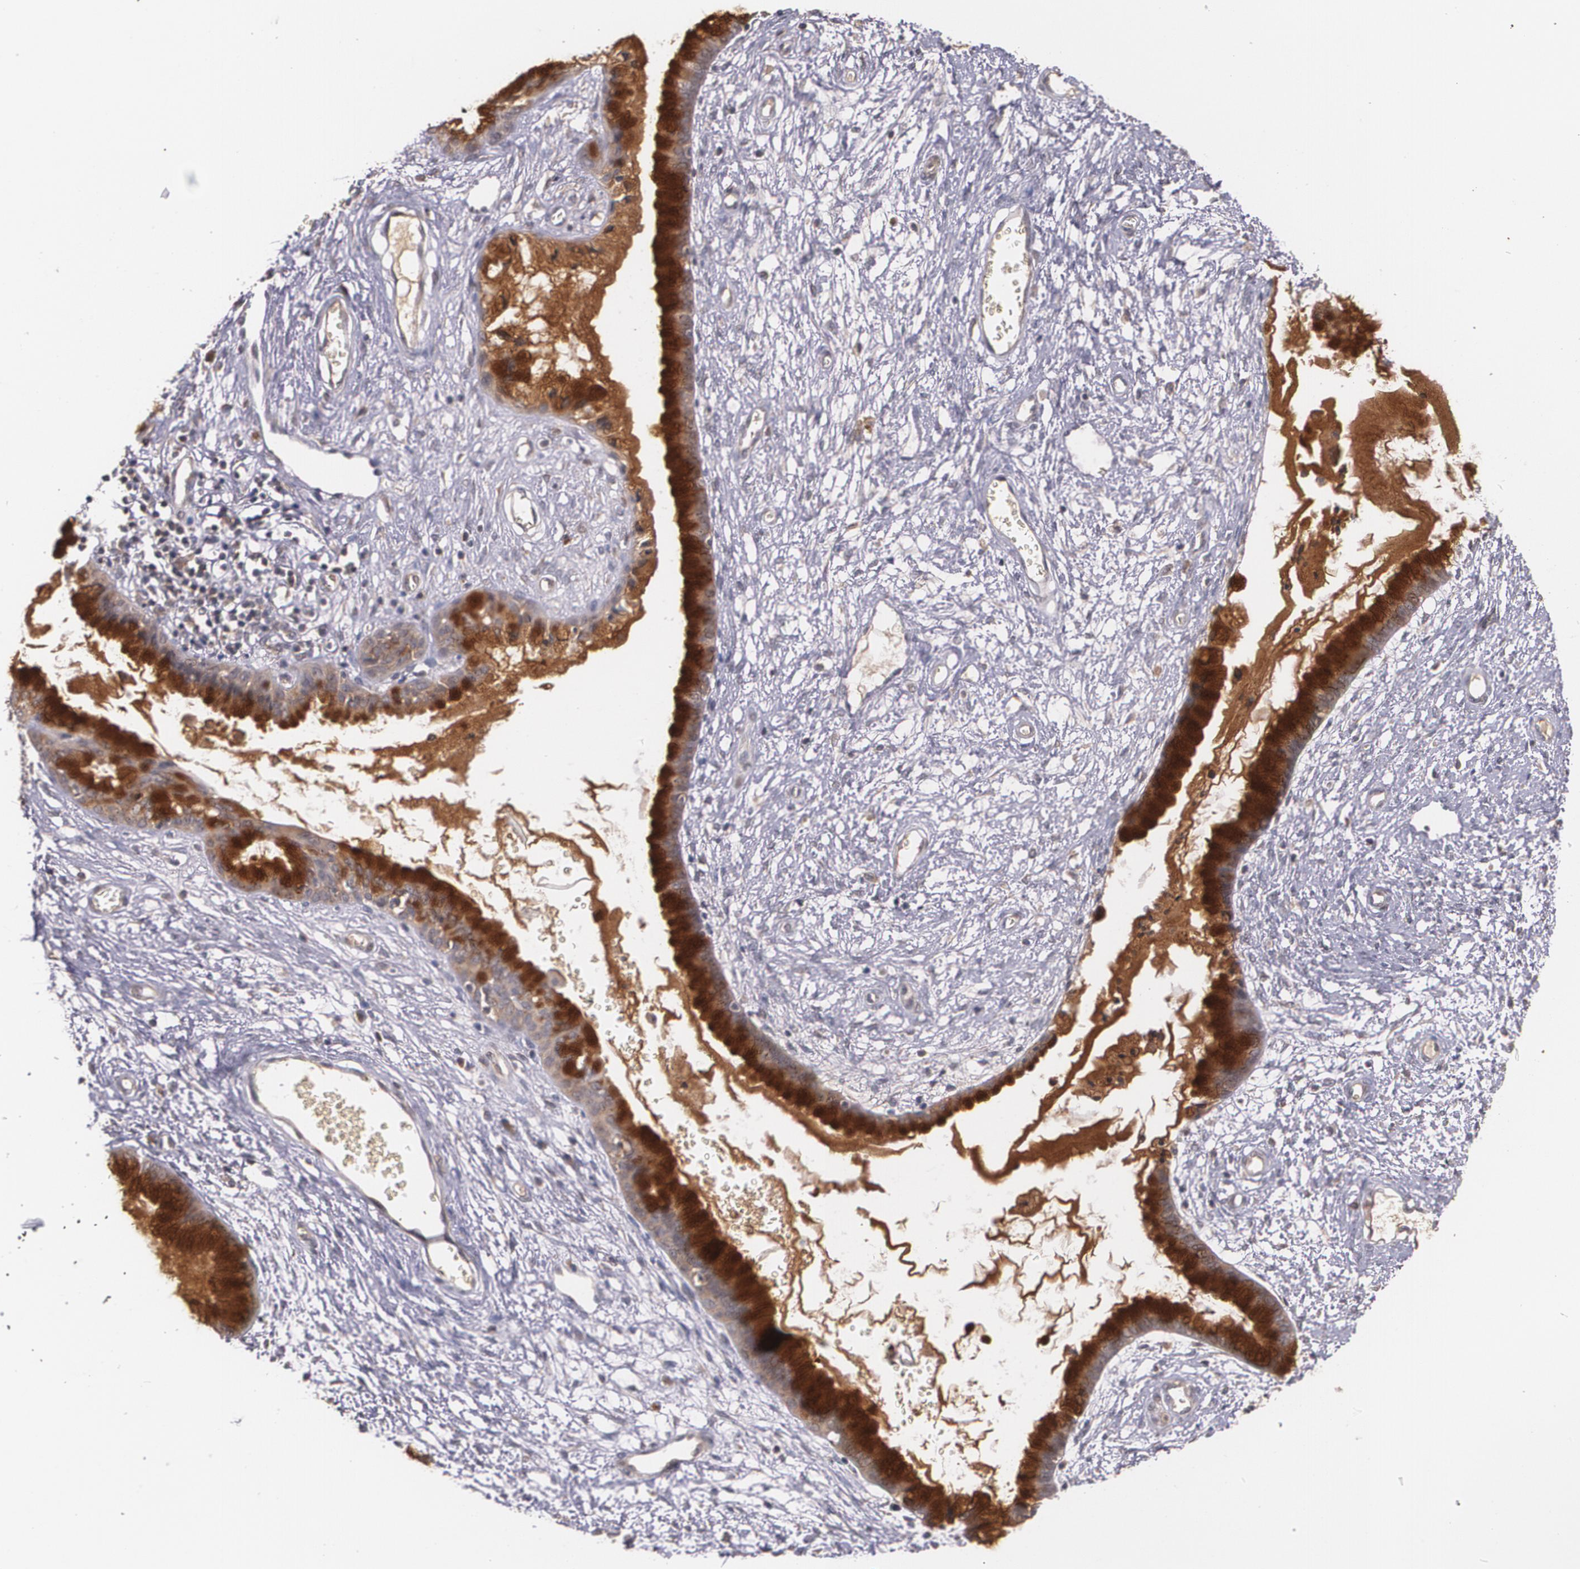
{"staining": {"intensity": "strong", "quantity": ">75%", "location": "cytoplasmic/membranous"}, "tissue": "cervix", "cell_type": "Glandular cells", "image_type": "normal", "snomed": [{"axis": "morphology", "description": "Normal tissue, NOS"}, {"axis": "topography", "description": "Cervix"}], "caption": "Protein staining displays strong cytoplasmic/membranous staining in about >75% of glandular cells in benign cervix.", "gene": "IFNGR2", "patient": {"sex": "female", "age": 55}}